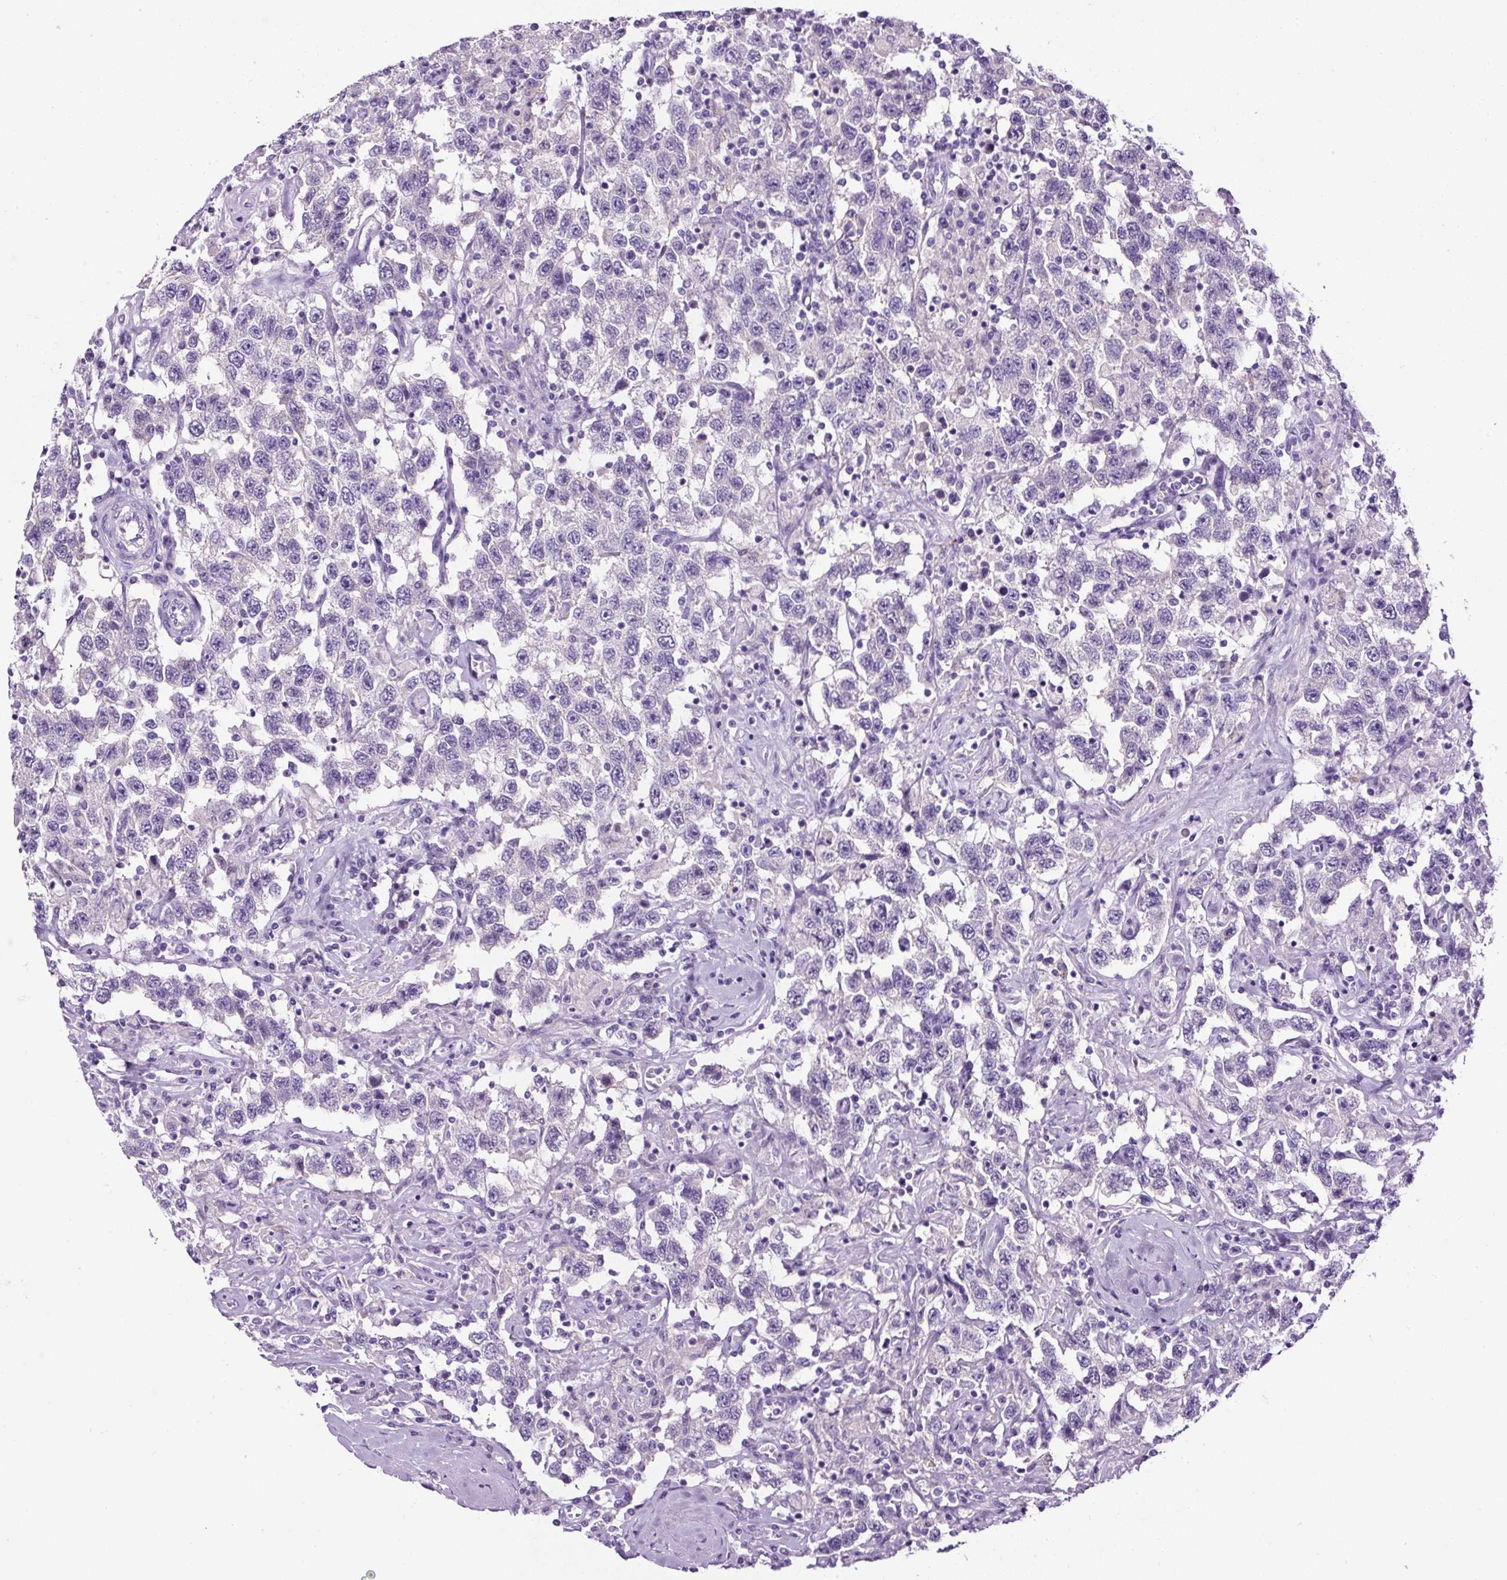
{"staining": {"intensity": "negative", "quantity": "none", "location": "none"}, "tissue": "testis cancer", "cell_type": "Tumor cells", "image_type": "cancer", "snomed": [{"axis": "morphology", "description": "Seminoma, NOS"}, {"axis": "topography", "description": "Testis"}], "caption": "Histopathology image shows no protein positivity in tumor cells of testis cancer (seminoma) tissue.", "gene": "SP8", "patient": {"sex": "male", "age": 41}}